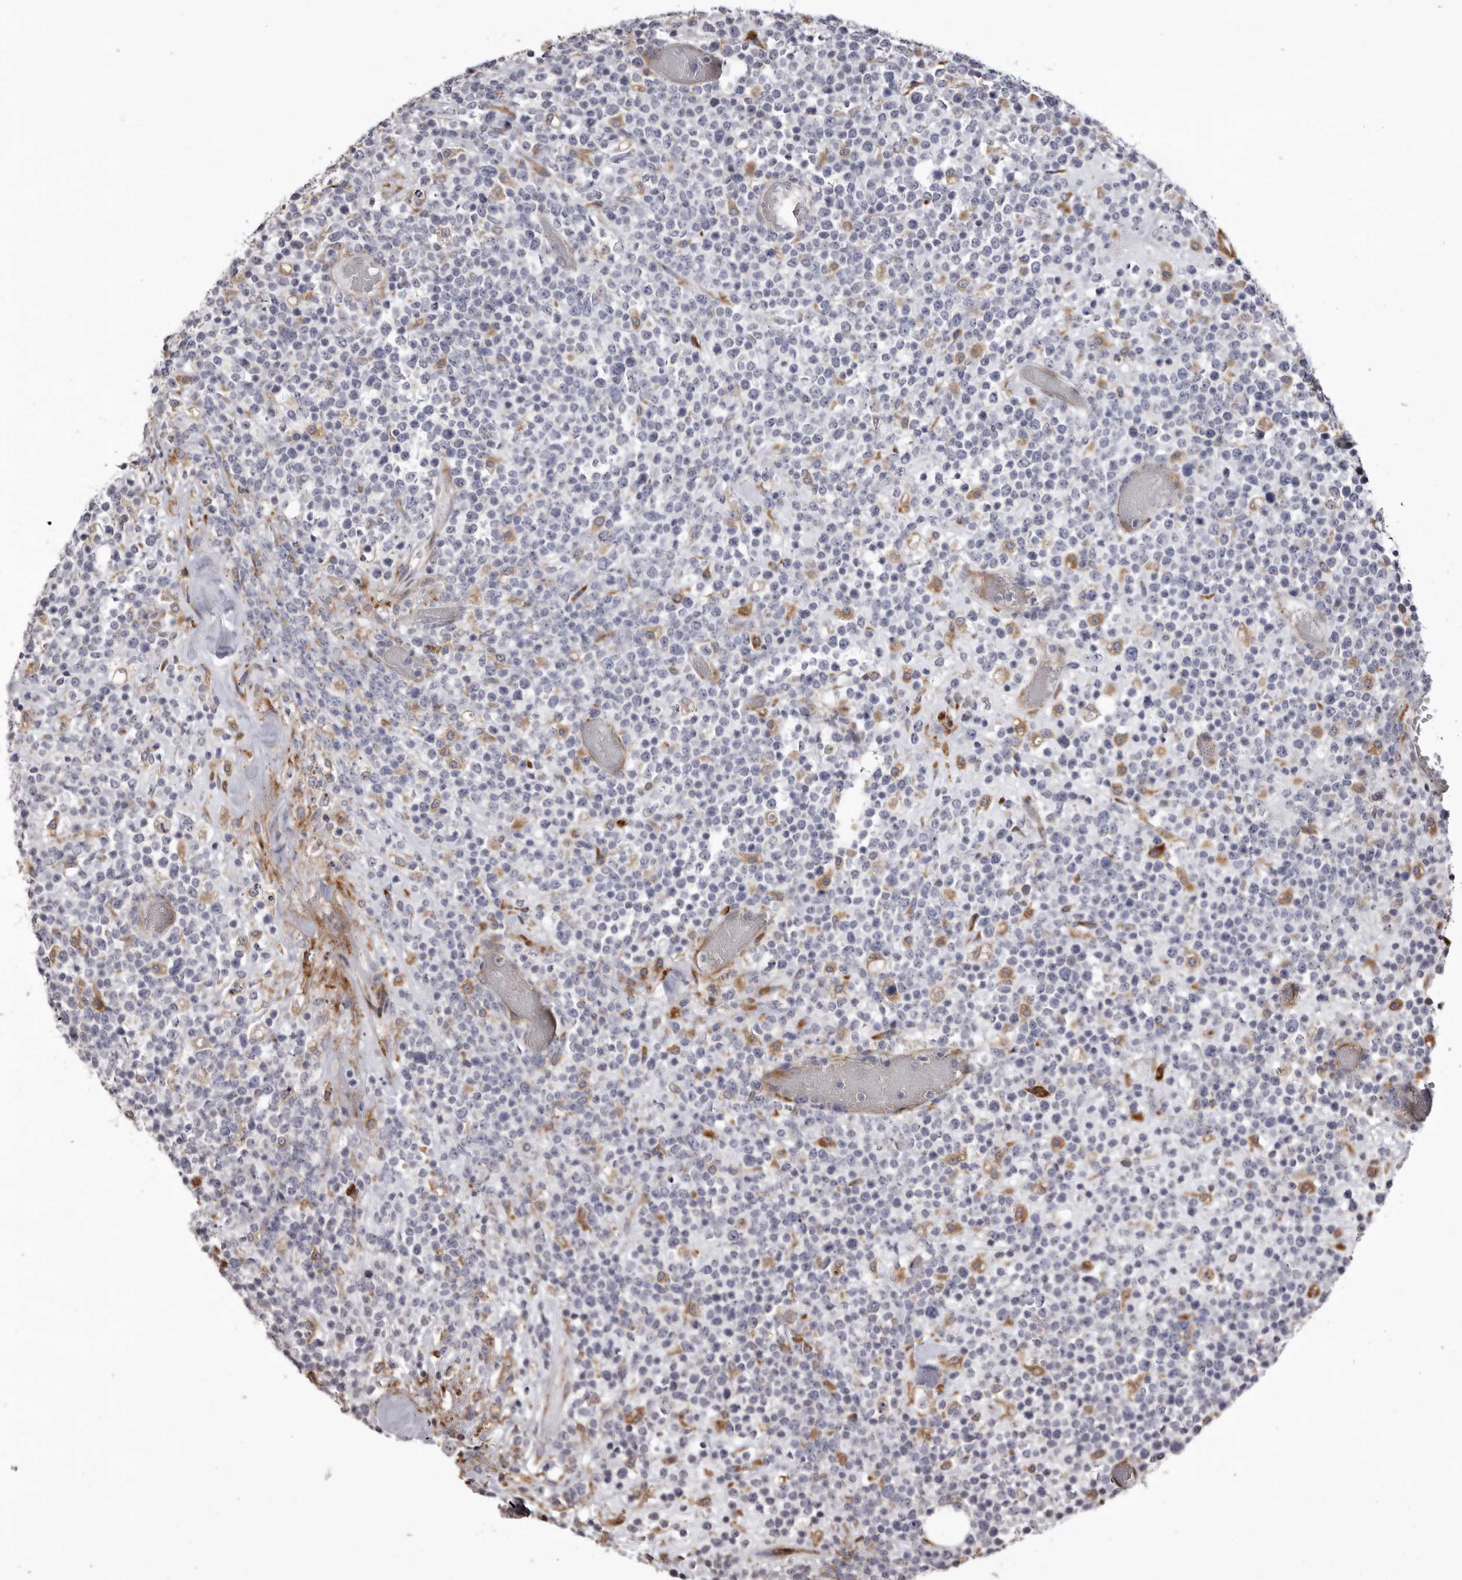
{"staining": {"intensity": "moderate", "quantity": "<25%", "location": "cytoplasmic/membranous"}, "tissue": "lymphoma", "cell_type": "Tumor cells", "image_type": "cancer", "snomed": [{"axis": "morphology", "description": "Malignant lymphoma, non-Hodgkin's type, High grade"}, {"axis": "topography", "description": "Colon"}], "caption": "Lymphoma stained with a protein marker reveals moderate staining in tumor cells.", "gene": "PIGX", "patient": {"sex": "female", "age": 53}}